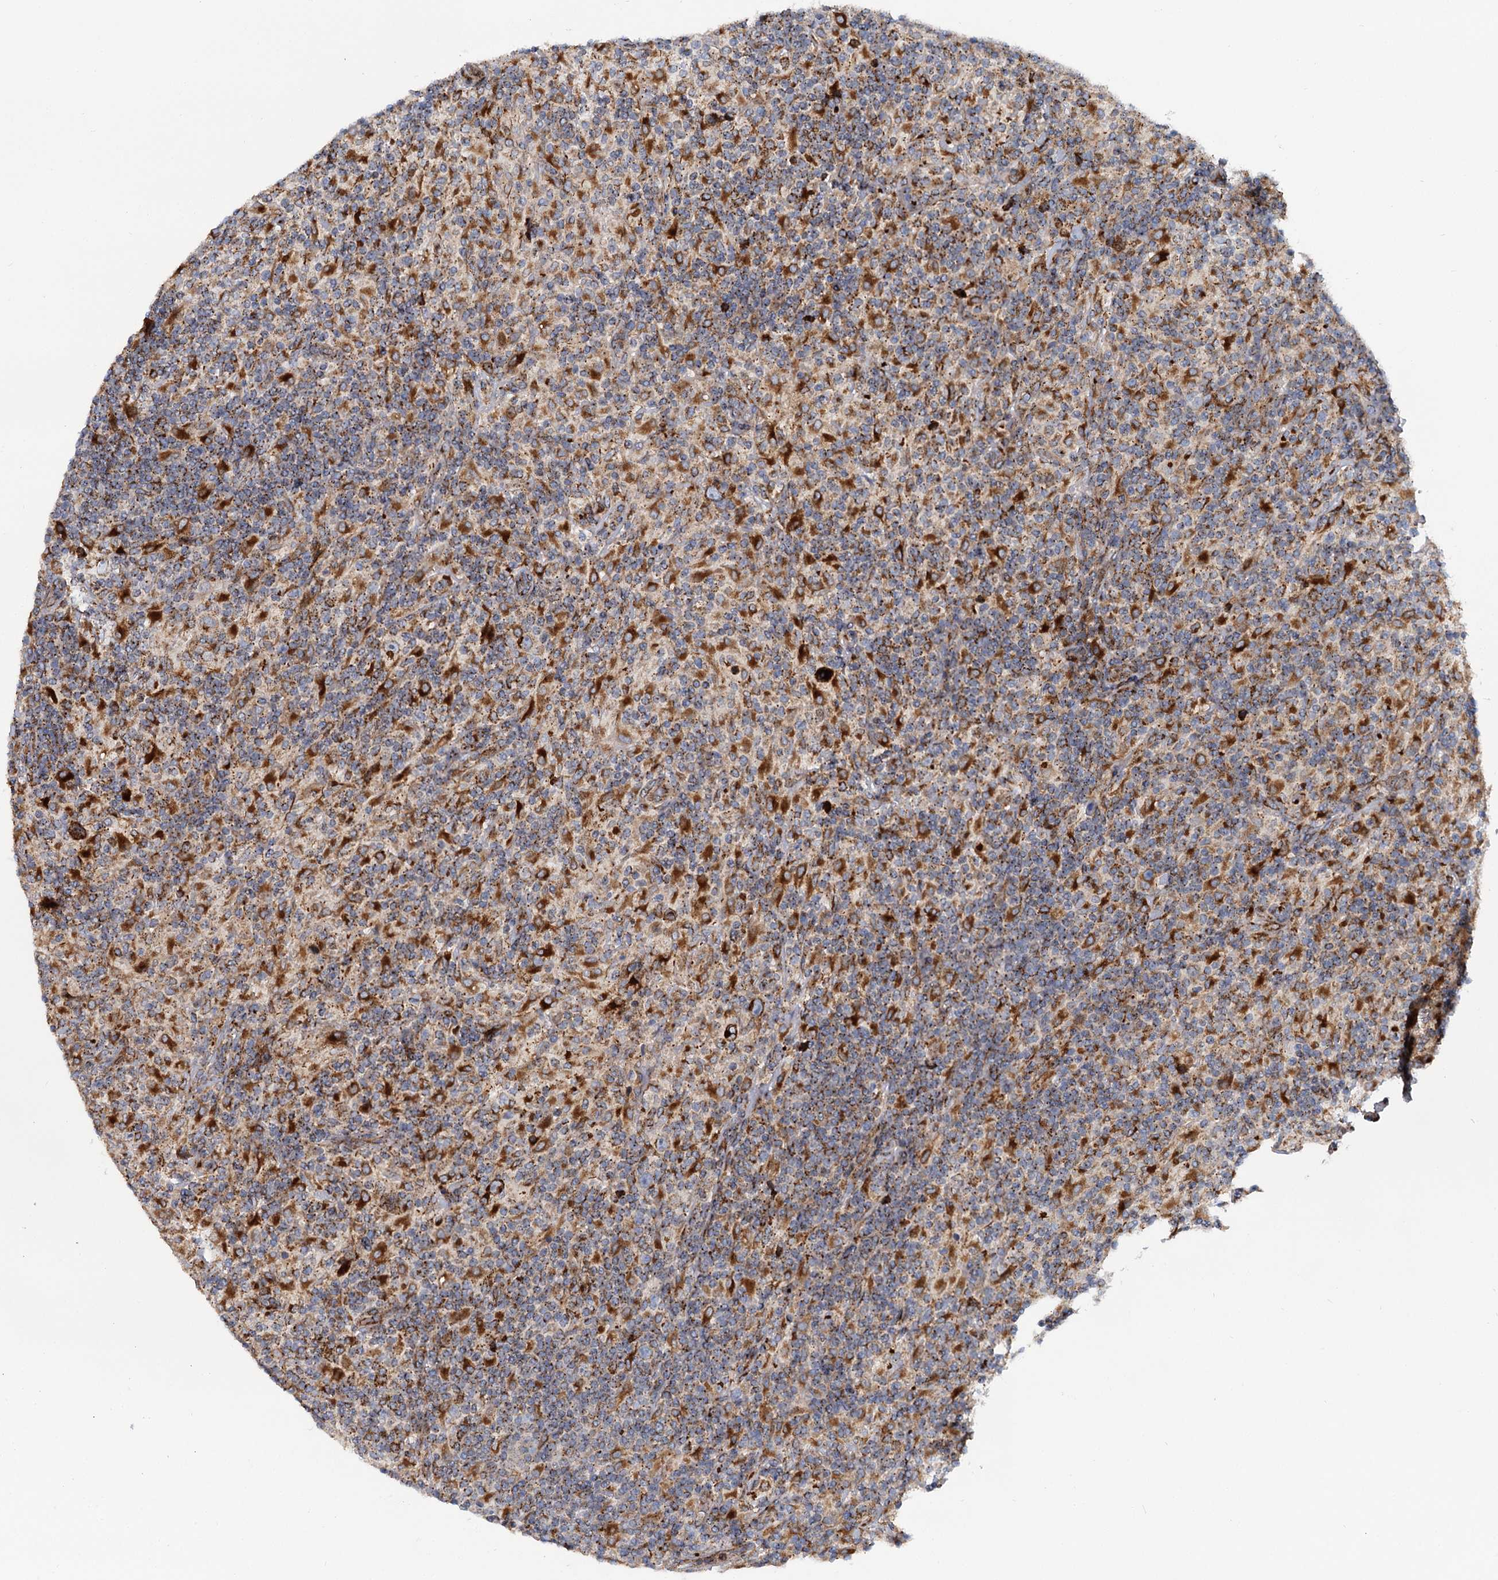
{"staining": {"intensity": "moderate", "quantity": "25%-75%", "location": "cytoplasmic/membranous"}, "tissue": "lymphoma", "cell_type": "Tumor cells", "image_type": "cancer", "snomed": [{"axis": "morphology", "description": "Hodgkin's disease, NOS"}, {"axis": "topography", "description": "Lymph node"}], "caption": "Moderate cytoplasmic/membranous protein positivity is seen in approximately 25%-75% of tumor cells in lymphoma.", "gene": "SUPT20H", "patient": {"sex": "male", "age": 70}}